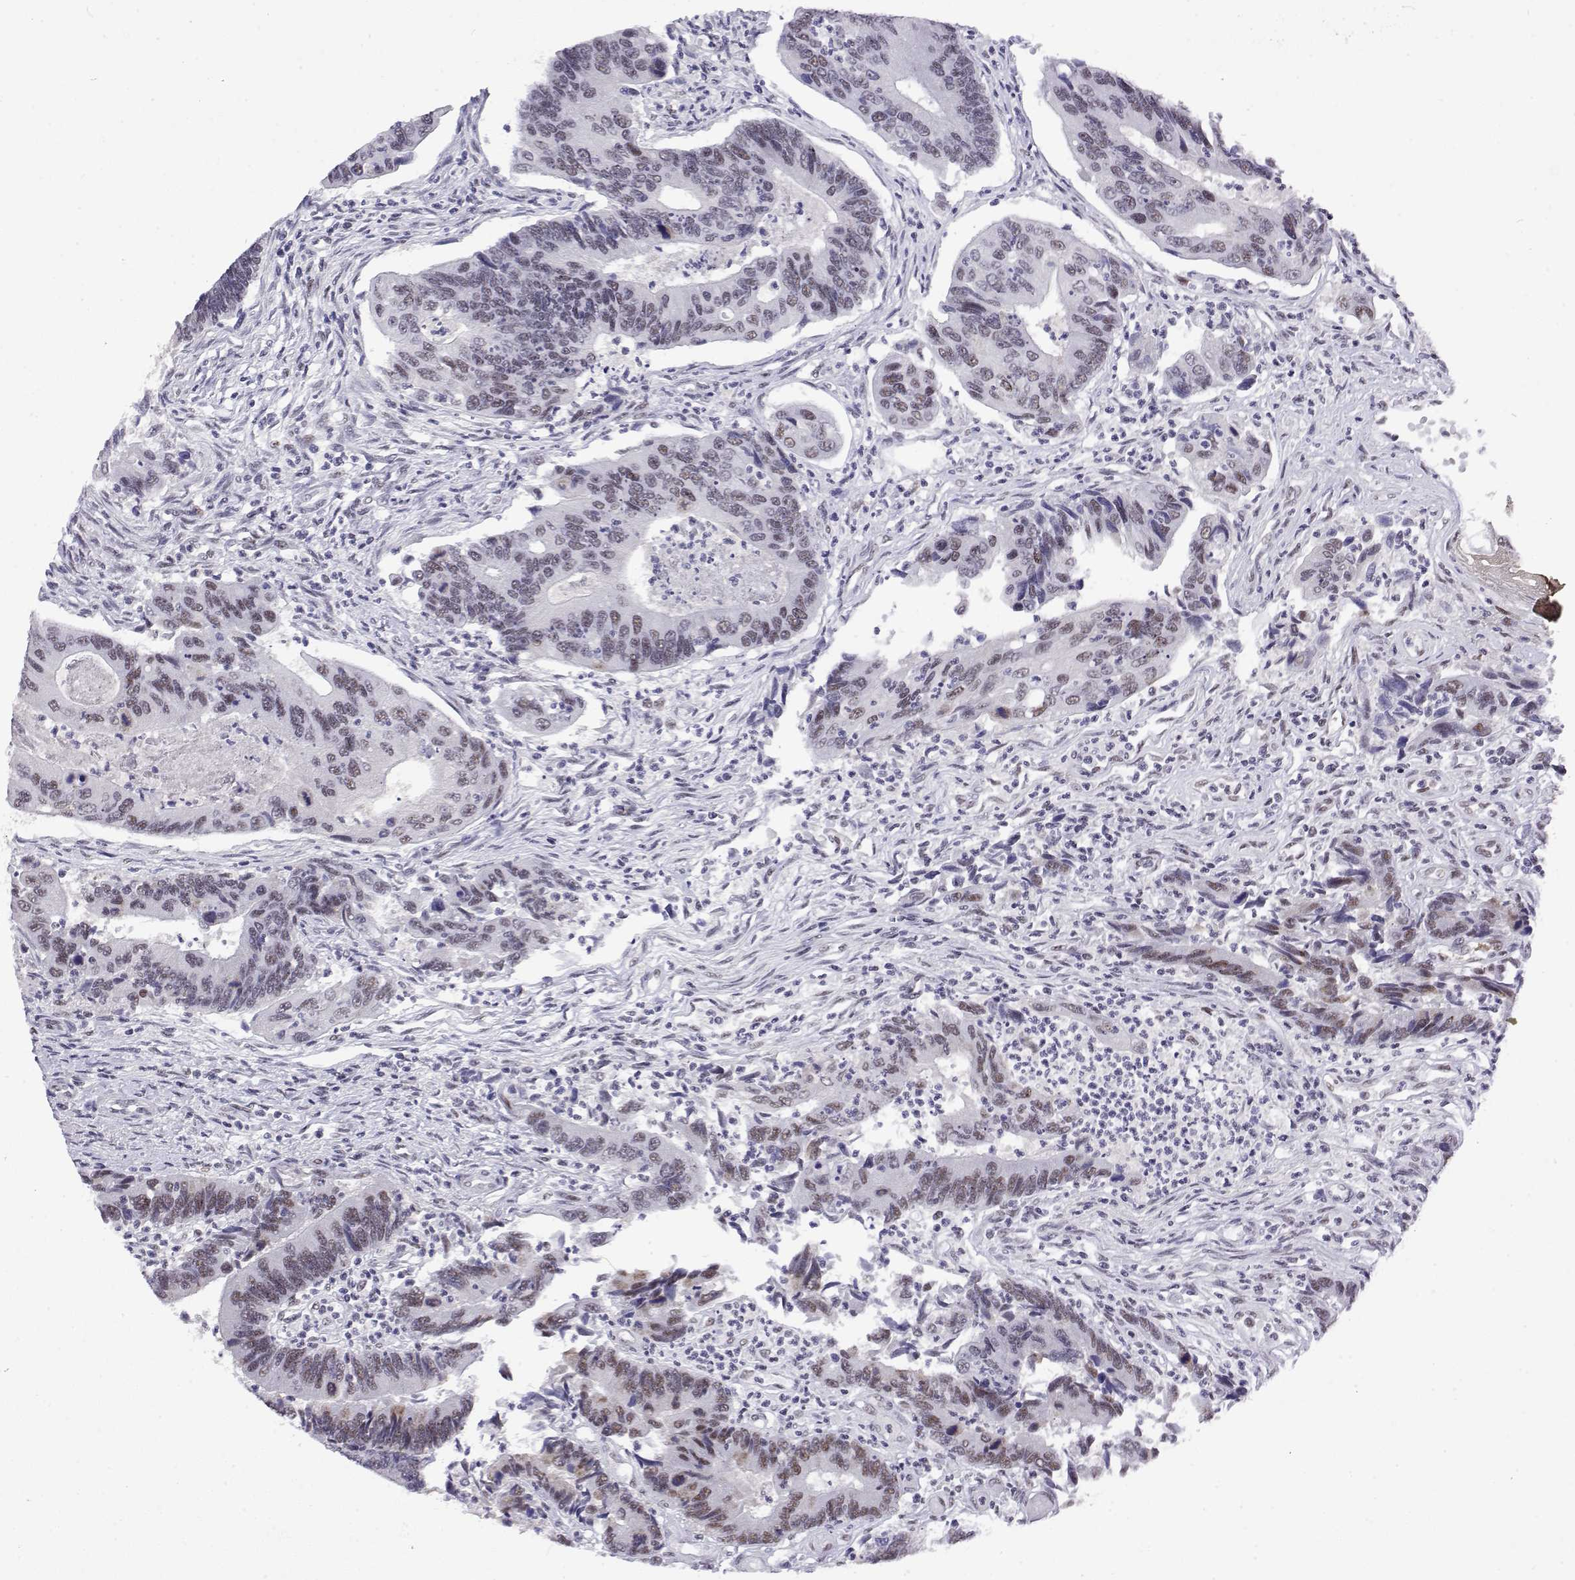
{"staining": {"intensity": "weak", "quantity": "<25%", "location": "nuclear"}, "tissue": "colorectal cancer", "cell_type": "Tumor cells", "image_type": "cancer", "snomed": [{"axis": "morphology", "description": "Adenocarcinoma, NOS"}, {"axis": "topography", "description": "Colon"}], "caption": "The photomicrograph demonstrates no significant positivity in tumor cells of colorectal cancer.", "gene": "POLDIP3", "patient": {"sex": "female", "age": 67}}